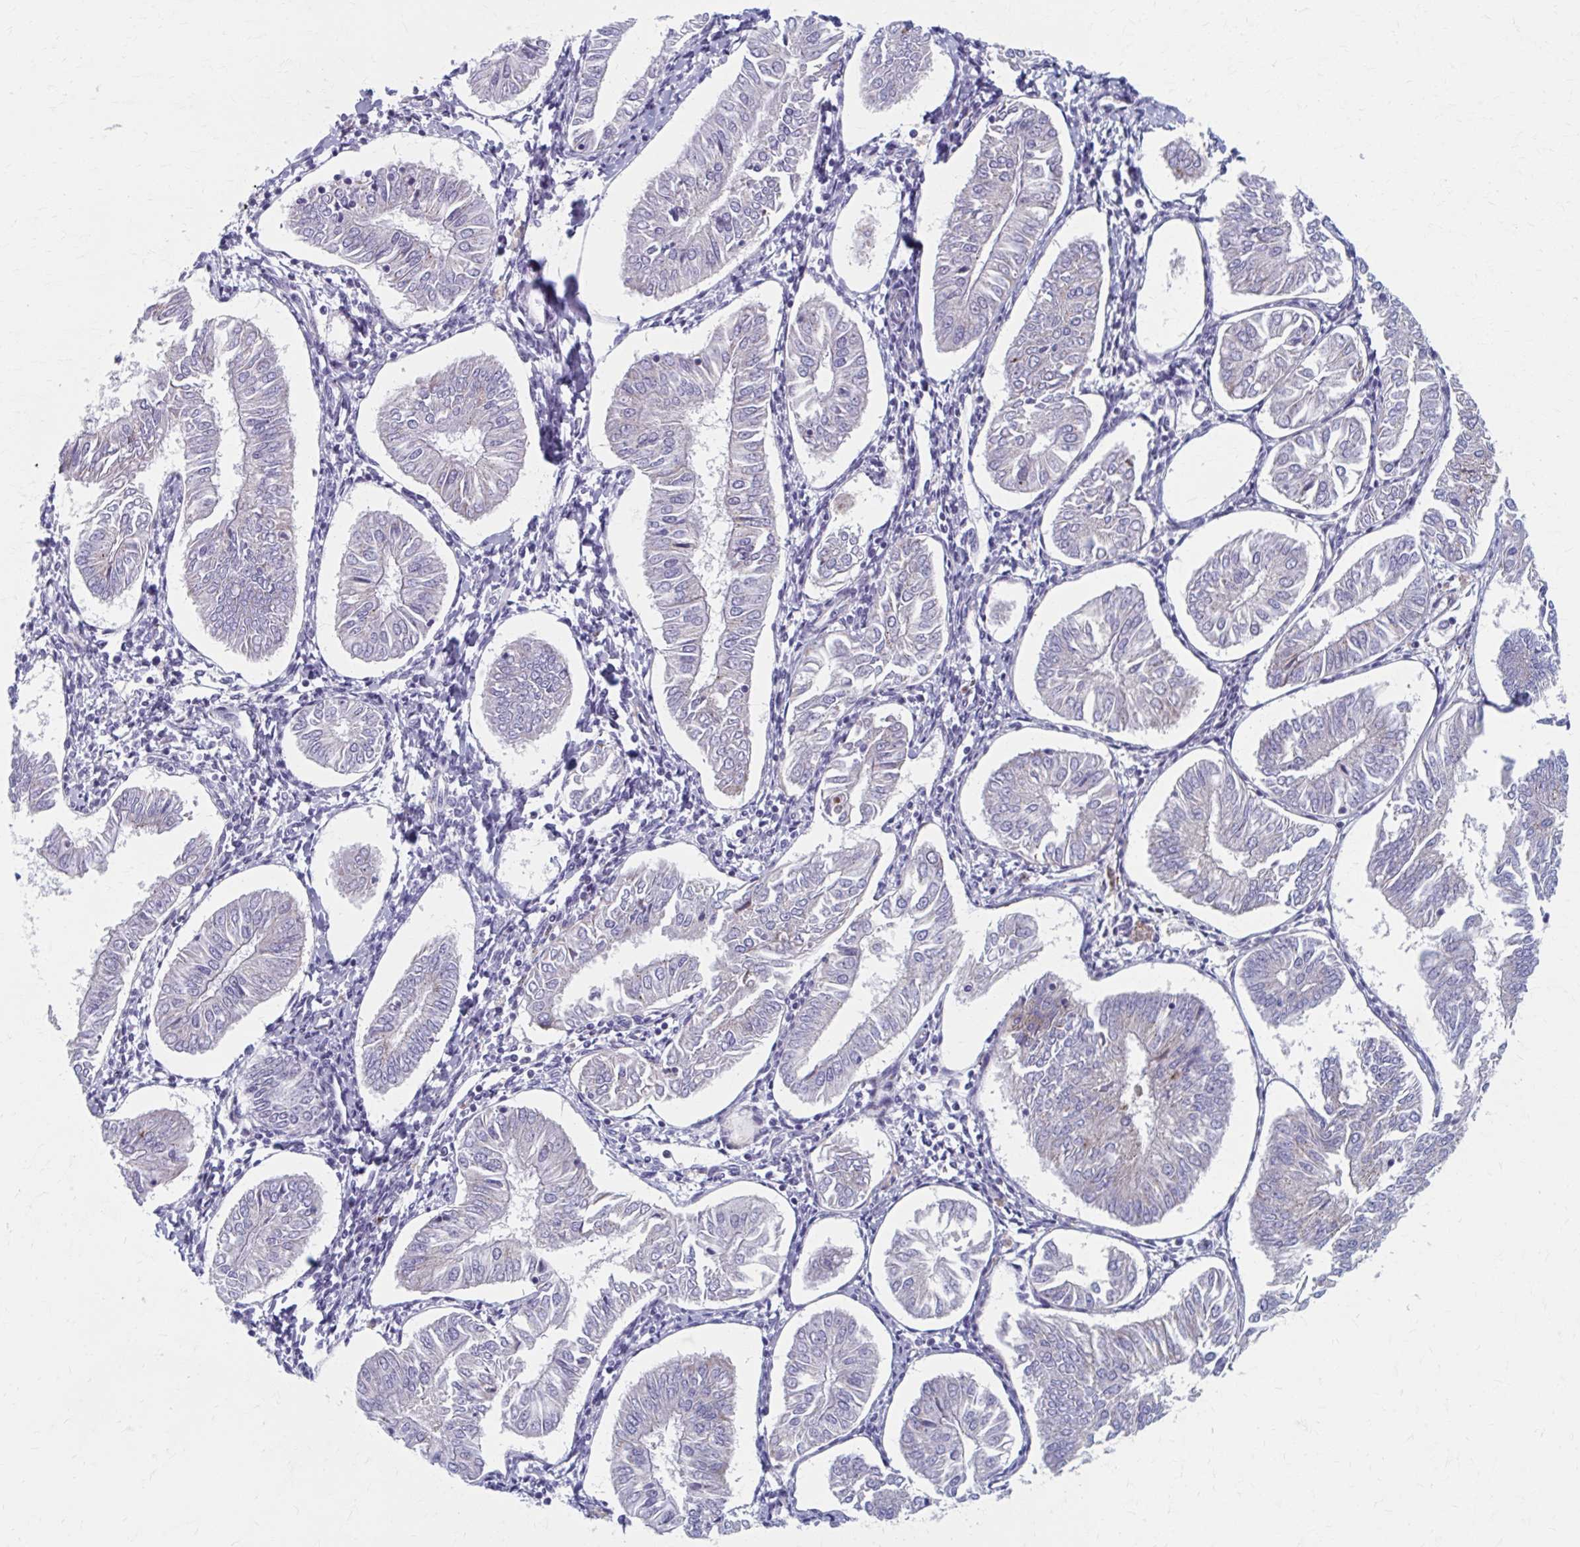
{"staining": {"intensity": "negative", "quantity": "none", "location": "none"}, "tissue": "endometrial cancer", "cell_type": "Tumor cells", "image_type": "cancer", "snomed": [{"axis": "morphology", "description": "Adenocarcinoma, NOS"}, {"axis": "topography", "description": "Endometrium"}], "caption": "Image shows no protein staining in tumor cells of endometrial cancer (adenocarcinoma) tissue.", "gene": "OLFM2", "patient": {"sex": "female", "age": 58}}